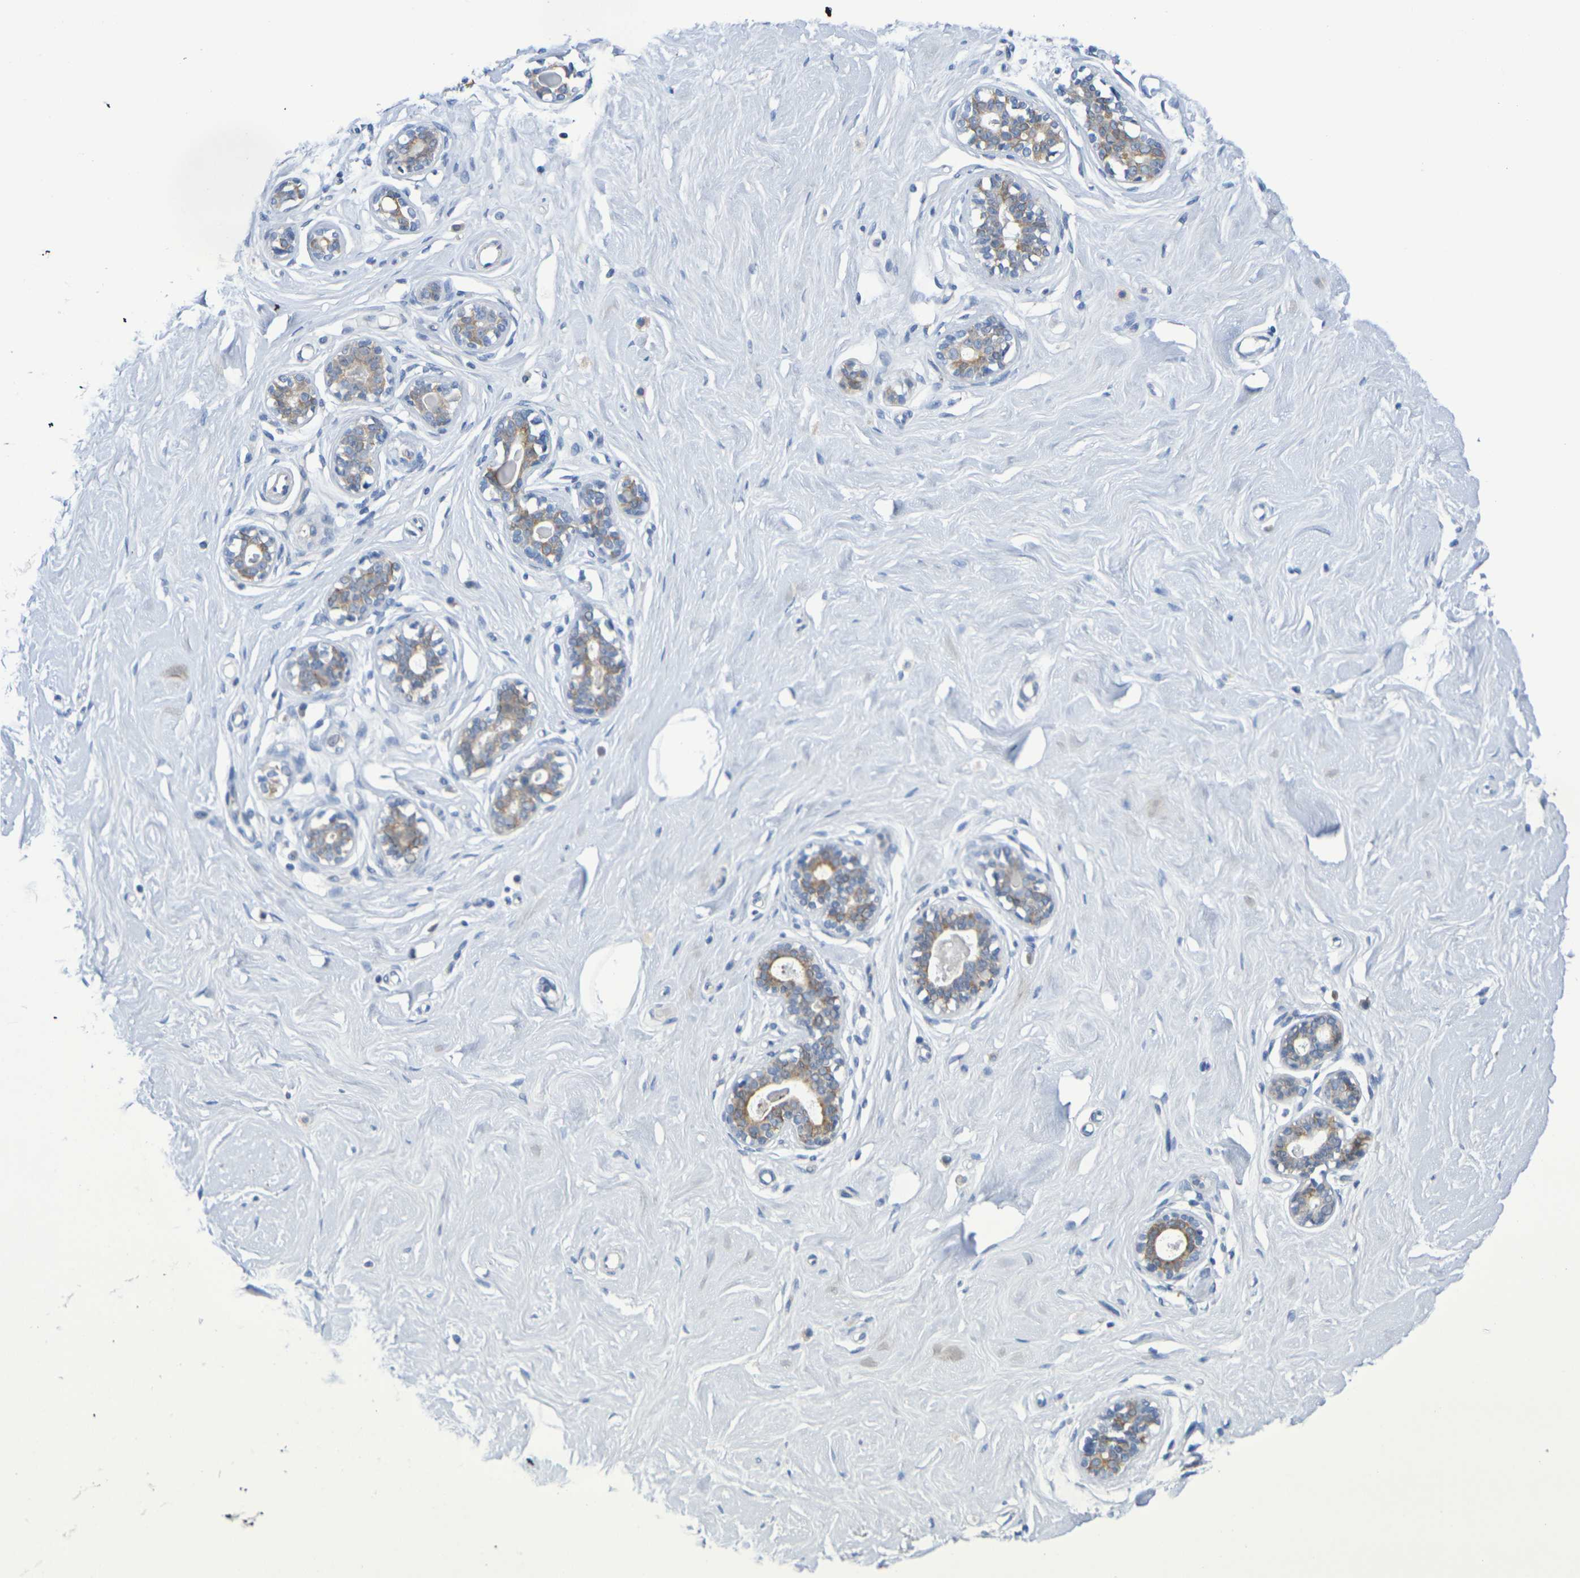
{"staining": {"intensity": "negative", "quantity": "none", "location": "none"}, "tissue": "breast", "cell_type": "Adipocytes", "image_type": "normal", "snomed": [{"axis": "morphology", "description": "Normal tissue, NOS"}, {"axis": "topography", "description": "Breast"}], "caption": "IHC image of unremarkable breast stained for a protein (brown), which reveals no expression in adipocytes. (IHC, brightfield microscopy, high magnification).", "gene": "SDC4", "patient": {"sex": "female", "age": 23}}